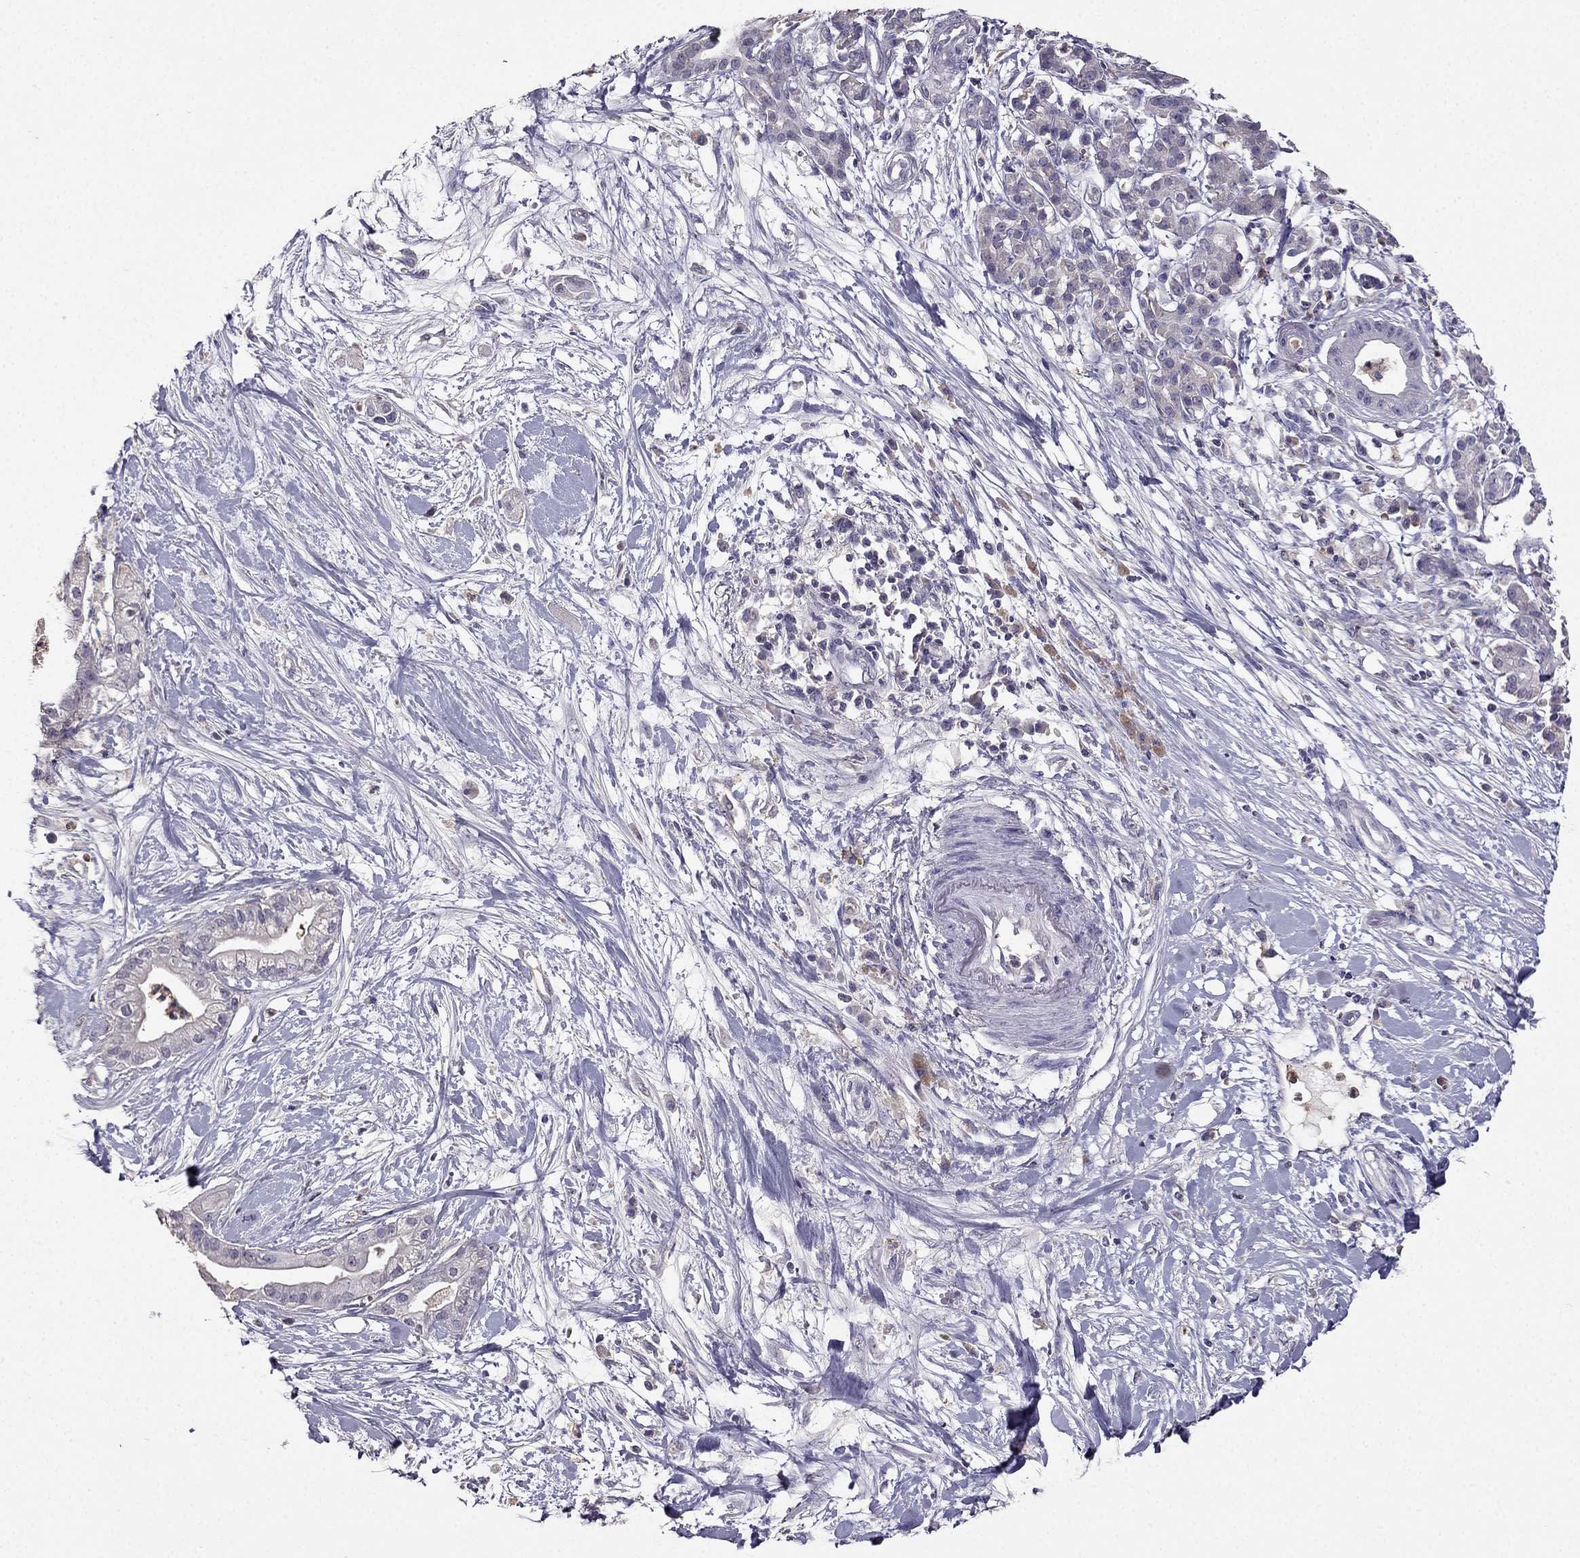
{"staining": {"intensity": "negative", "quantity": "none", "location": "none"}, "tissue": "pancreatic cancer", "cell_type": "Tumor cells", "image_type": "cancer", "snomed": [{"axis": "morphology", "description": "Normal tissue, NOS"}, {"axis": "morphology", "description": "Adenocarcinoma, NOS"}, {"axis": "topography", "description": "Lymph node"}, {"axis": "topography", "description": "Pancreas"}], "caption": "Tumor cells show no significant staining in pancreatic cancer. (Stains: DAB immunohistochemistry with hematoxylin counter stain, Microscopy: brightfield microscopy at high magnification).", "gene": "RFLNB", "patient": {"sex": "female", "age": 58}}